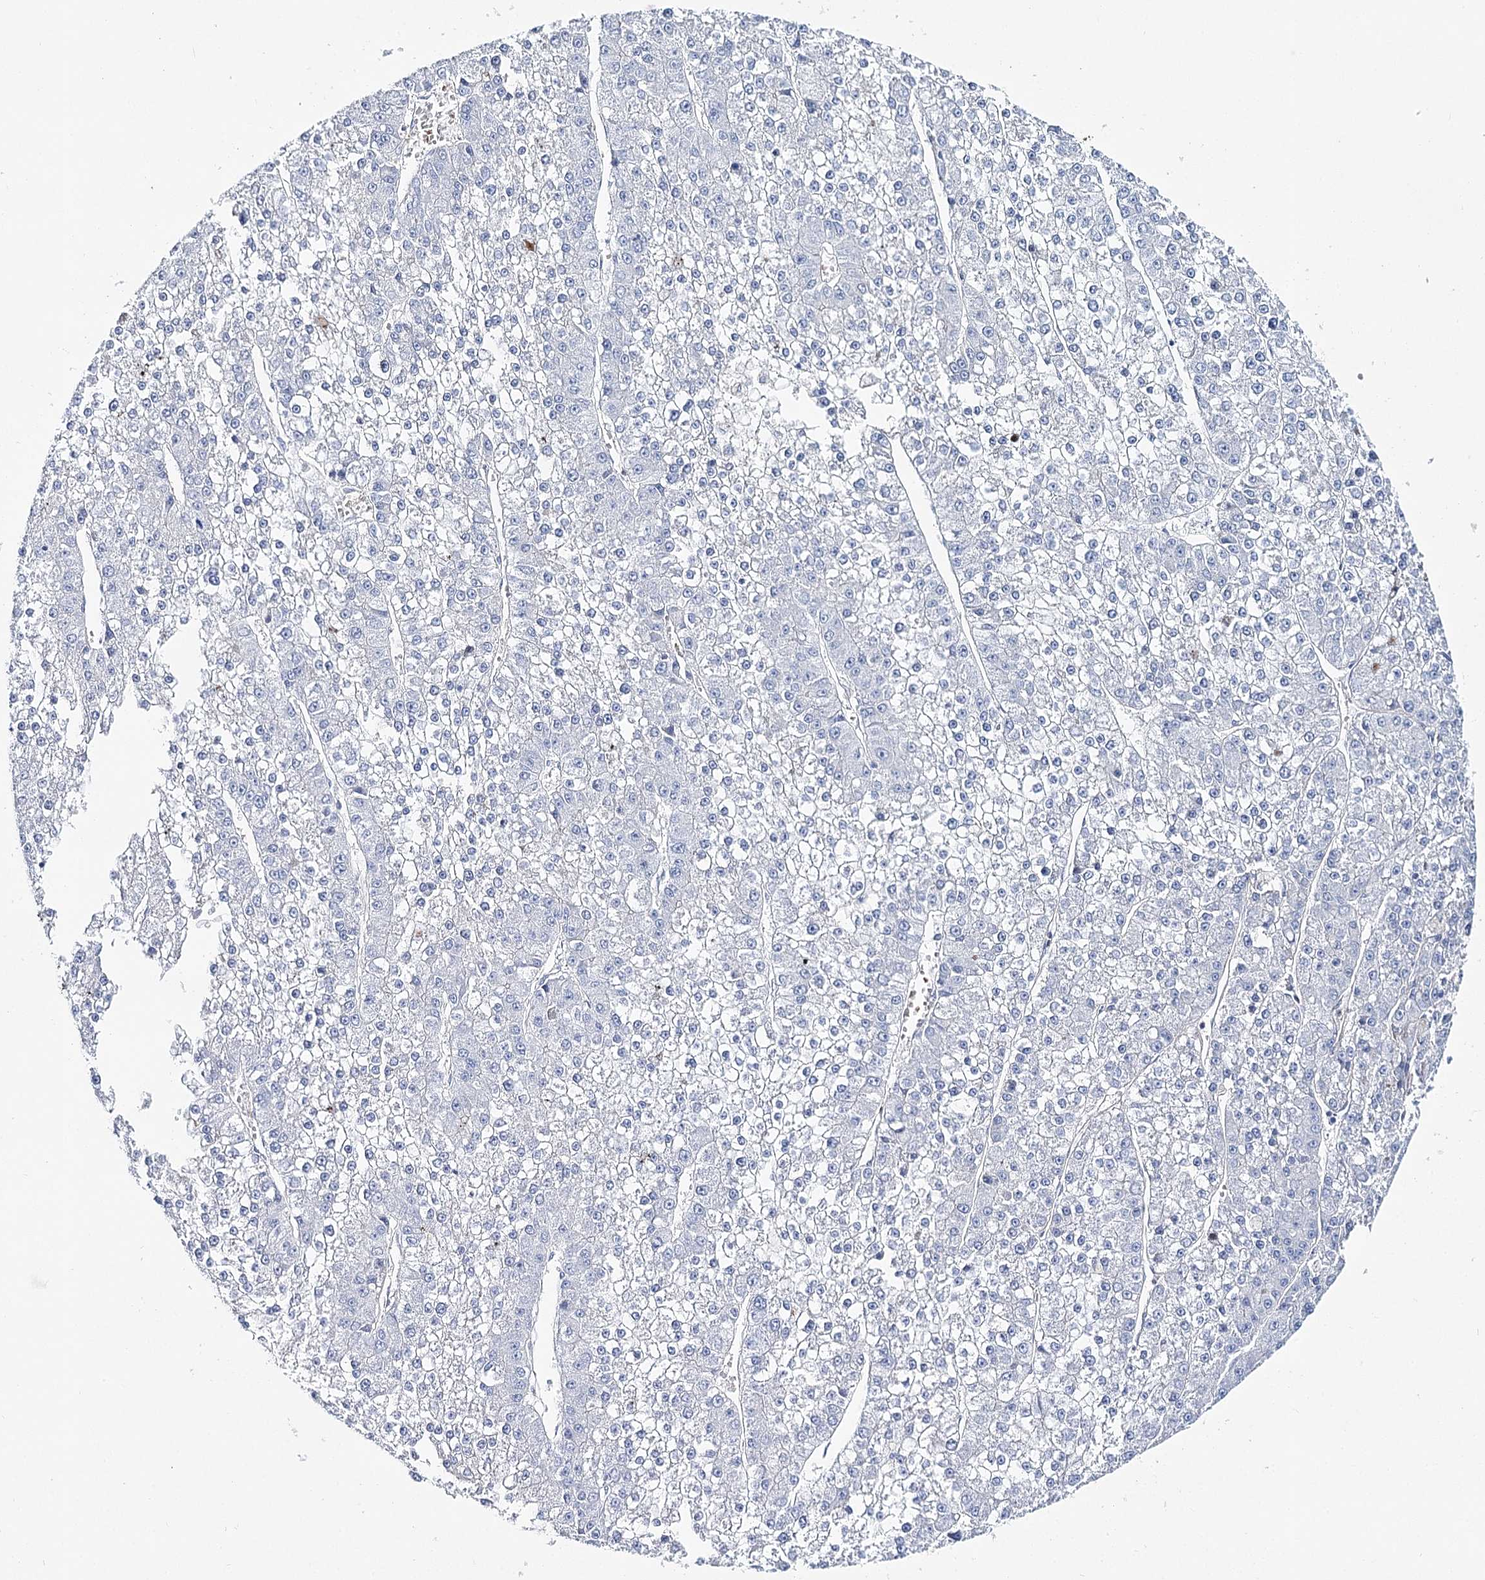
{"staining": {"intensity": "negative", "quantity": "none", "location": "none"}, "tissue": "liver cancer", "cell_type": "Tumor cells", "image_type": "cancer", "snomed": [{"axis": "morphology", "description": "Carcinoma, Hepatocellular, NOS"}, {"axis": "topography", "description": "Liver"}], "caption": "Immunohistochemical staining of liver hepatocellular carcinoma reveals no significant positivity in tumor cells. Brightfield microscopy of immunohistochemistry (IHC) stained with DAB (3,3'-diaminobenzidine) (brown) and hematoxylin (blue), captured at high magnification.", "gene": "ANKRD23", "patient": {"sex": "female", "age": 73}}